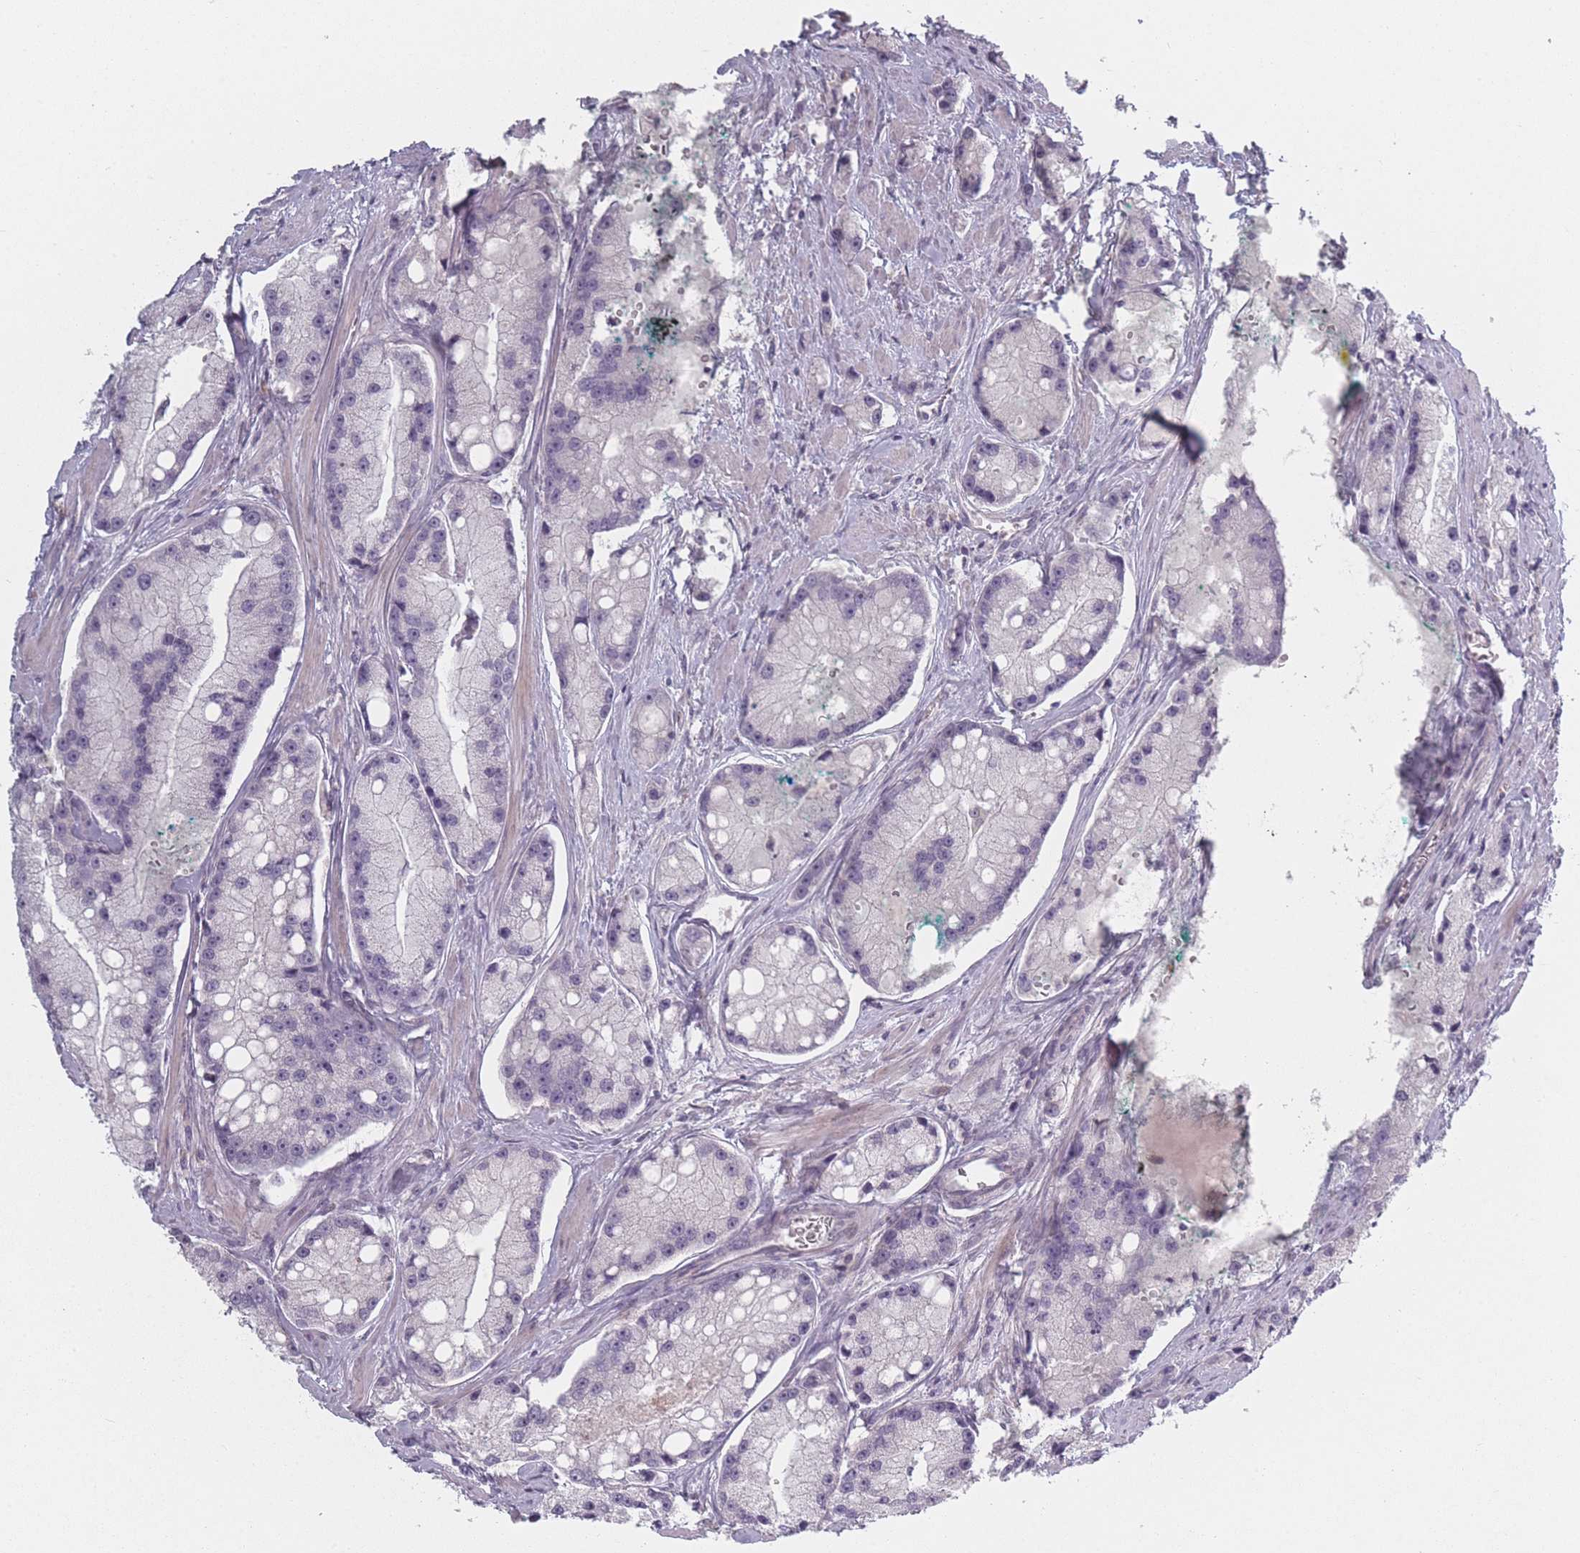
{"staining": {"intensity": "negative", "quantity": "none", "location": "none"}, "tissue": "prostate cancer", "cell_type": "Tumor cells", "image_type": "cancer", "snomed": [{"axis": "morphology", "description": "Adenocarcinoma, High grade"}, {"axis": "topography", "description": "Prostate"}], "caption": "Immunohistochemistry (IHC) micrograph of neoplastic tissue: human prostate cancer (high-grade adenocarcinoma) stained with DAB (3,3'-diaminobenzidine) demonstrates no significant protein expression in tumor cells.", "gene": "RASL10B", "patient": {"sex": "male", "age": 74}}